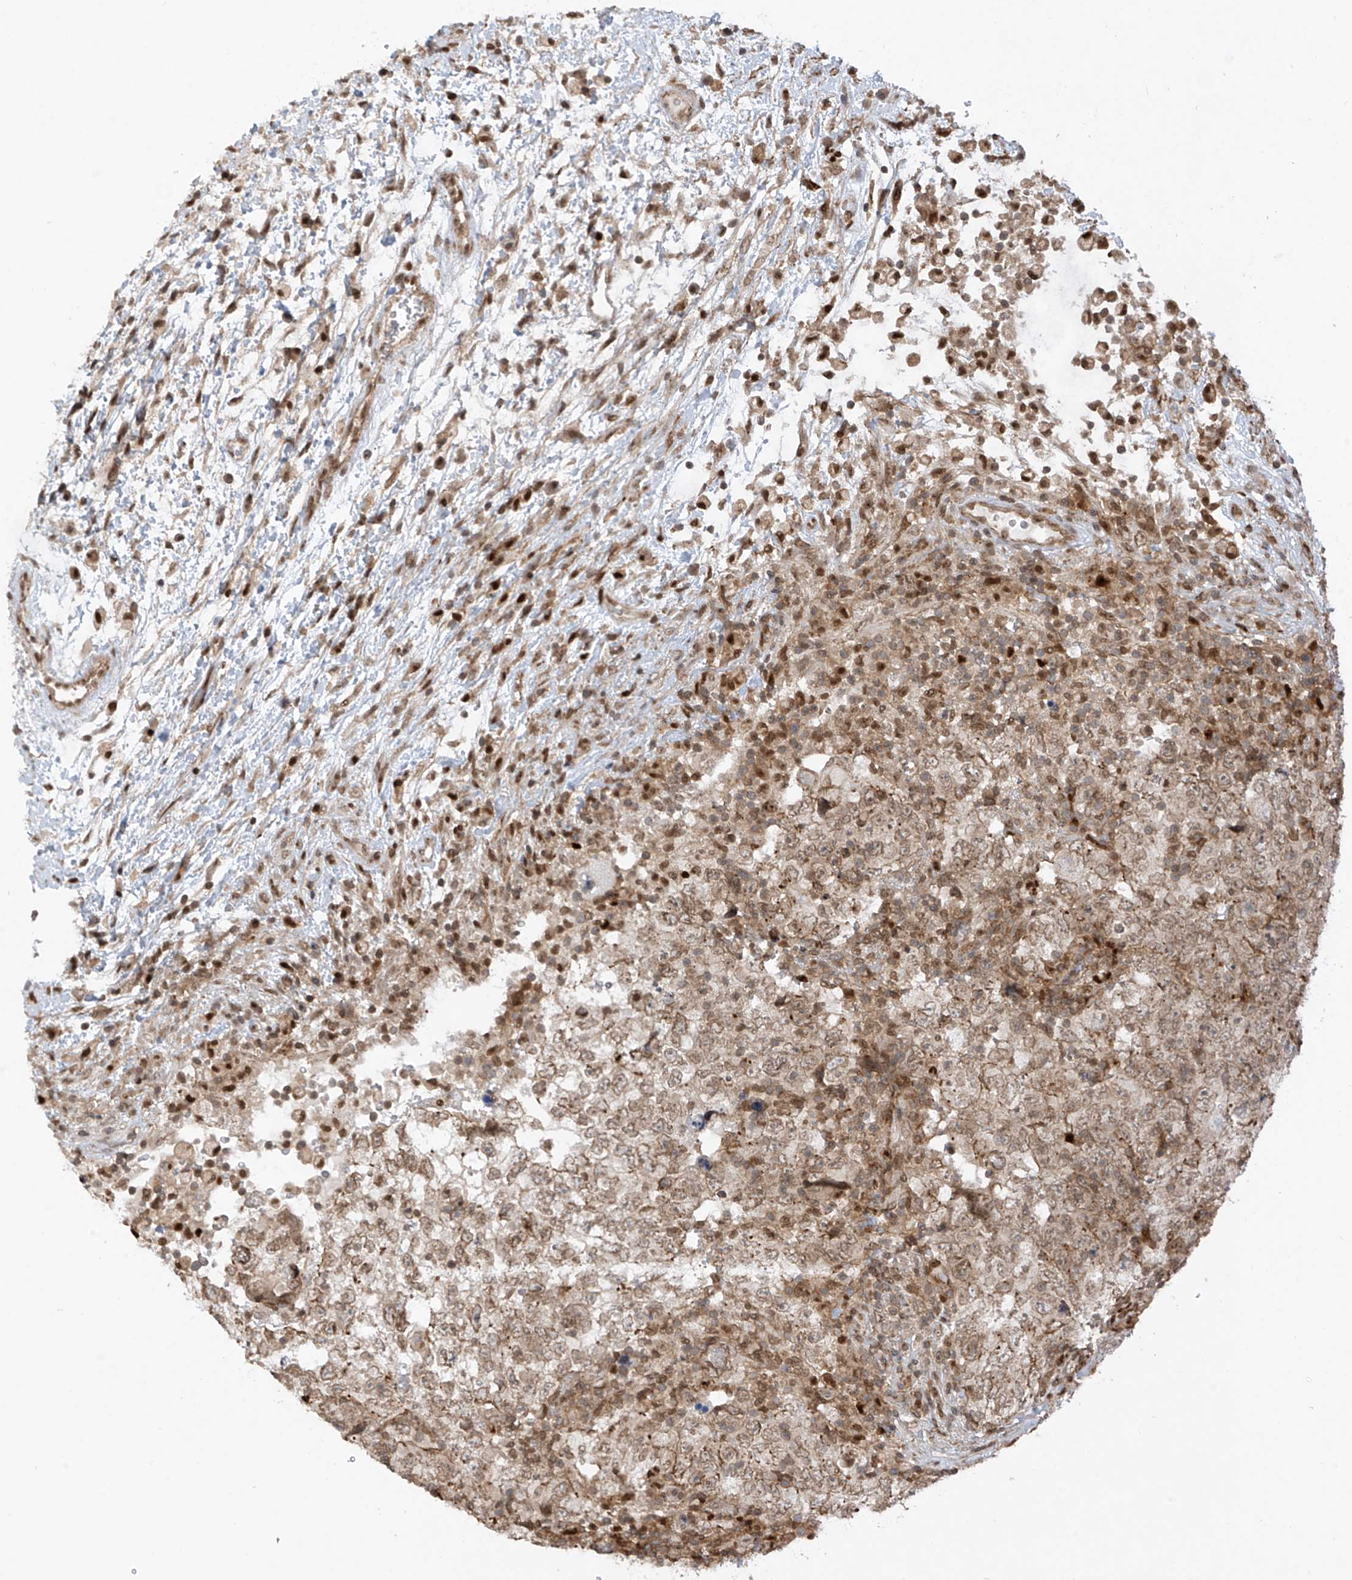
{"staining": {"intensity": "weak", "quantity": "<25%", "location": "cytoplasmic/membranous"}, "tissue": "testis cancer", "cell_type": "Tumor cells", "image_type": "cancer", "snomed": [{"axis": "morphology", "description": "Carcinoma, Embryonal, NOS"}, {"axis": "topography", "description": "Testis"}], "caption": "Photomicrograph shows no protein staining in tumor cells of testis embryonal carcinoma tissue. (Stains: DAB IHC with hematoxylin counter stain, Microscopy: brightfield microscopy at high magnification).", "gene": "REPIN1", "patient": {"sex": "male", "age": 37}}